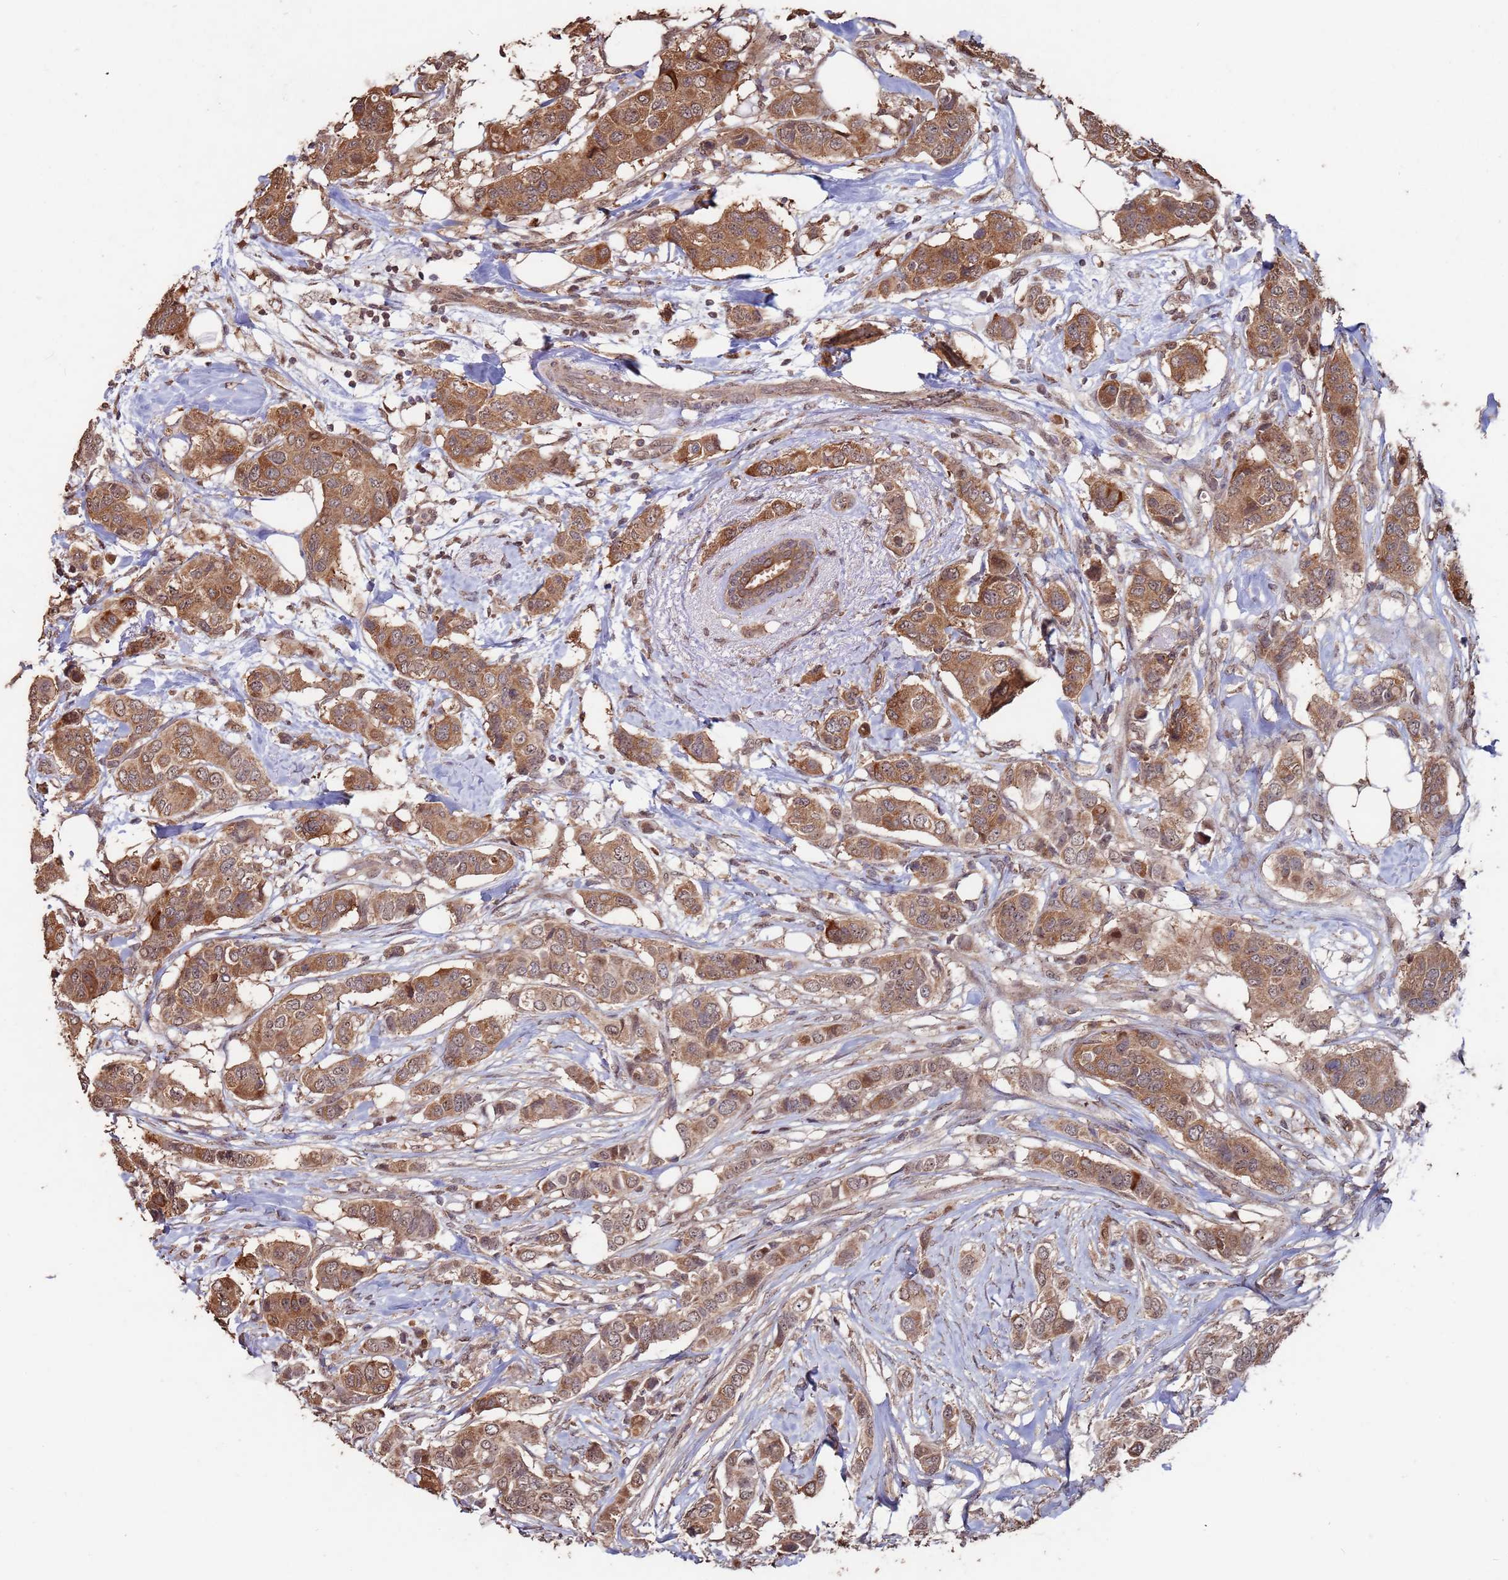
{"staining": {"intensity": "moderate", "quantity": ">75%", "location": "cytoplasmic/membranous"}, "tissue": "breast cancer", "cell_type": "Tumor cells", "image_type": "cancer", "snomed": [{"axis": "morphology", "description": "Lobular carcinoma"}, {"axis": "topography", "description": "Breast"}], "caption": "Breast cancer (lobular carcinoma) stained with IHC reveals moderate cytoplasmic/membranous positivity in about >75% of tumor cells.", "gene": "PRR7", "patient": {"sex": "female", "age": 51}}